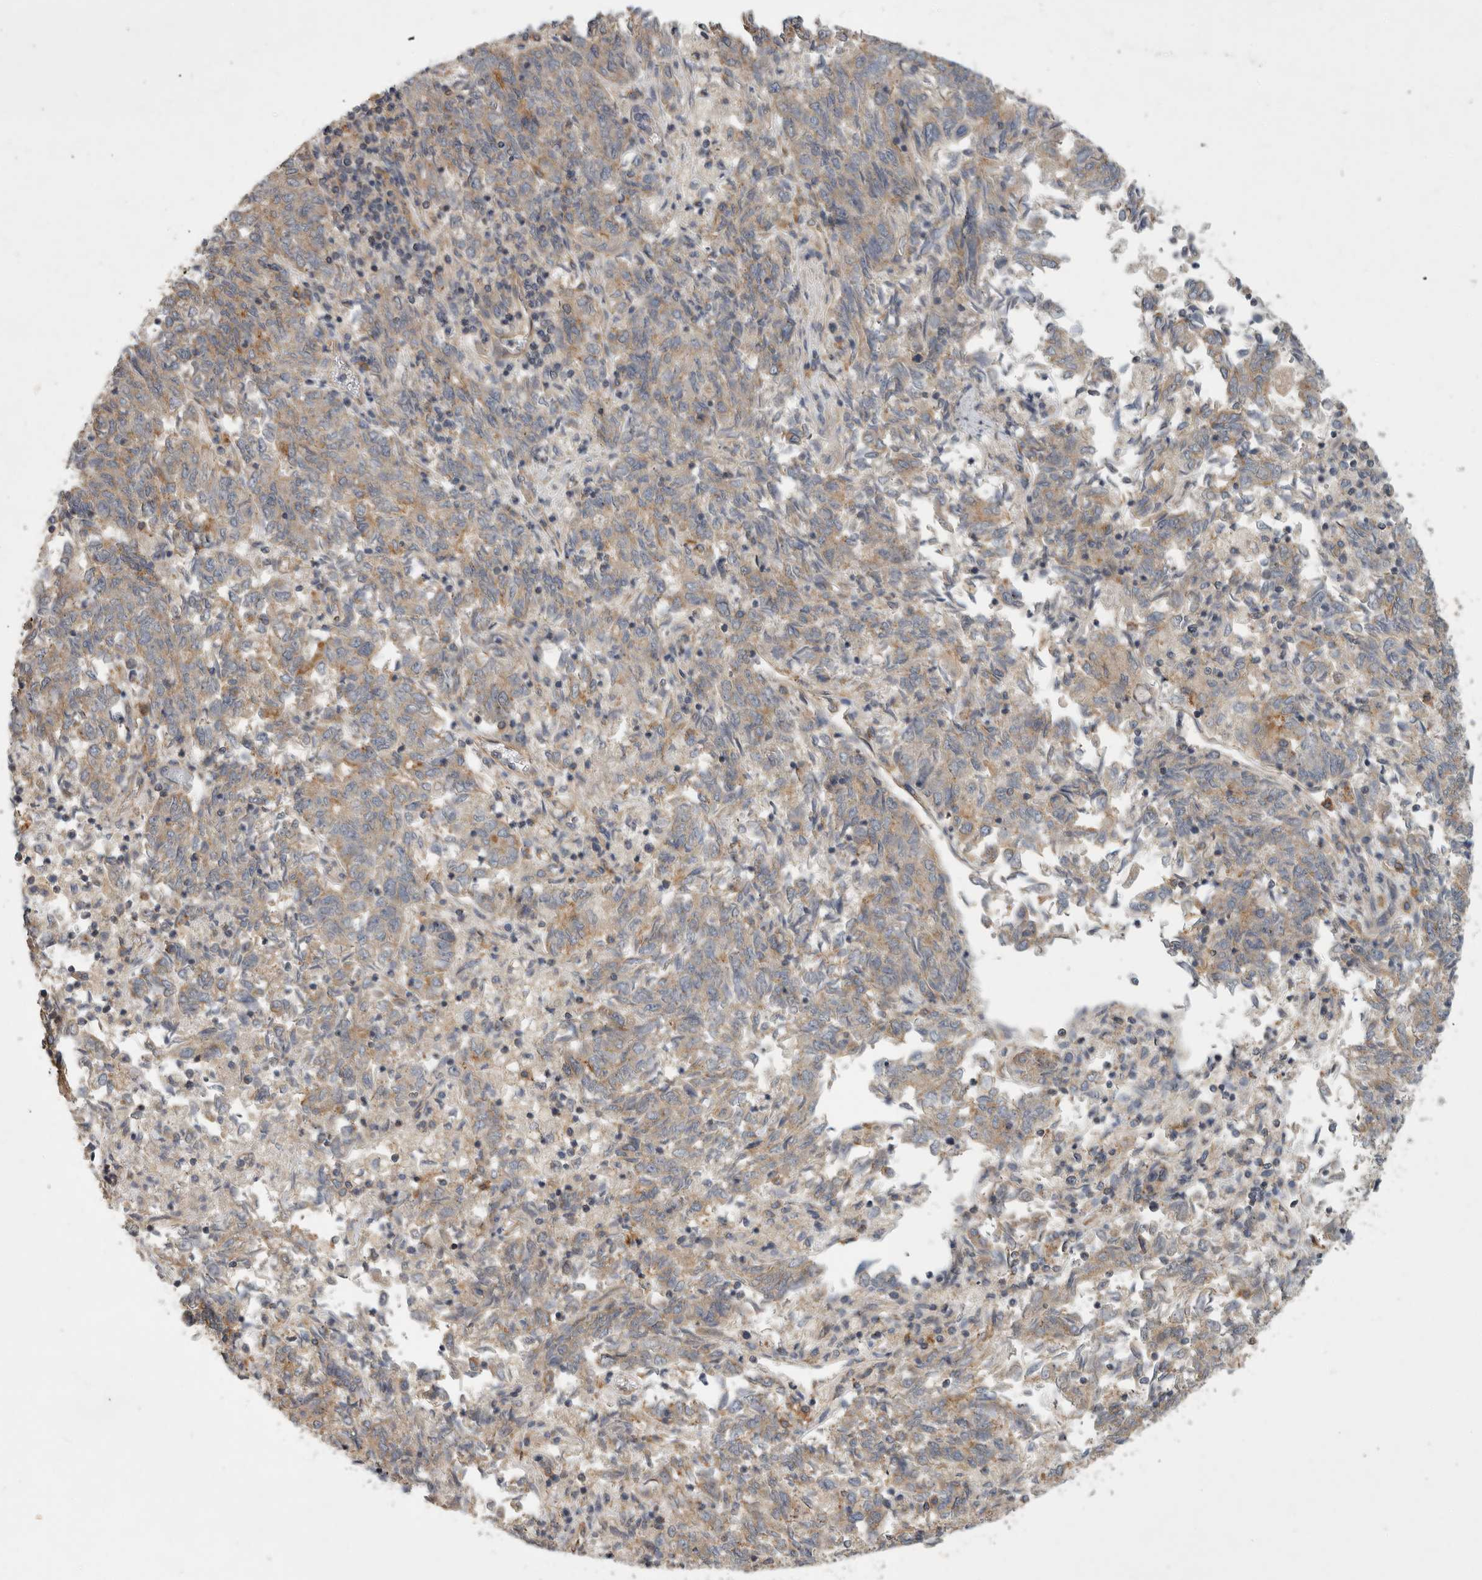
{"staining": {"intensity": "moderate", "quantity": "<25%", "location": "cytoplasmic/membranous"}, "tissue": "endometrial cancer", "cell_type": "Tumor cells", "image_type": "cancer", "snomed": [{"axis": "morphology", "description": "Adenocarcinoma, NOS"}, {"axis": "topography", "description": "Endometrium"}], "caption": "The photomicrograph exhibits a brown stain indicating the presence of a protein in the cytoplasmic/membranous of tumor cells in endometrial cancer (adenocarcinoma).", "gene": "MLPH", "patient": {"sex": "female", "age": 80}}